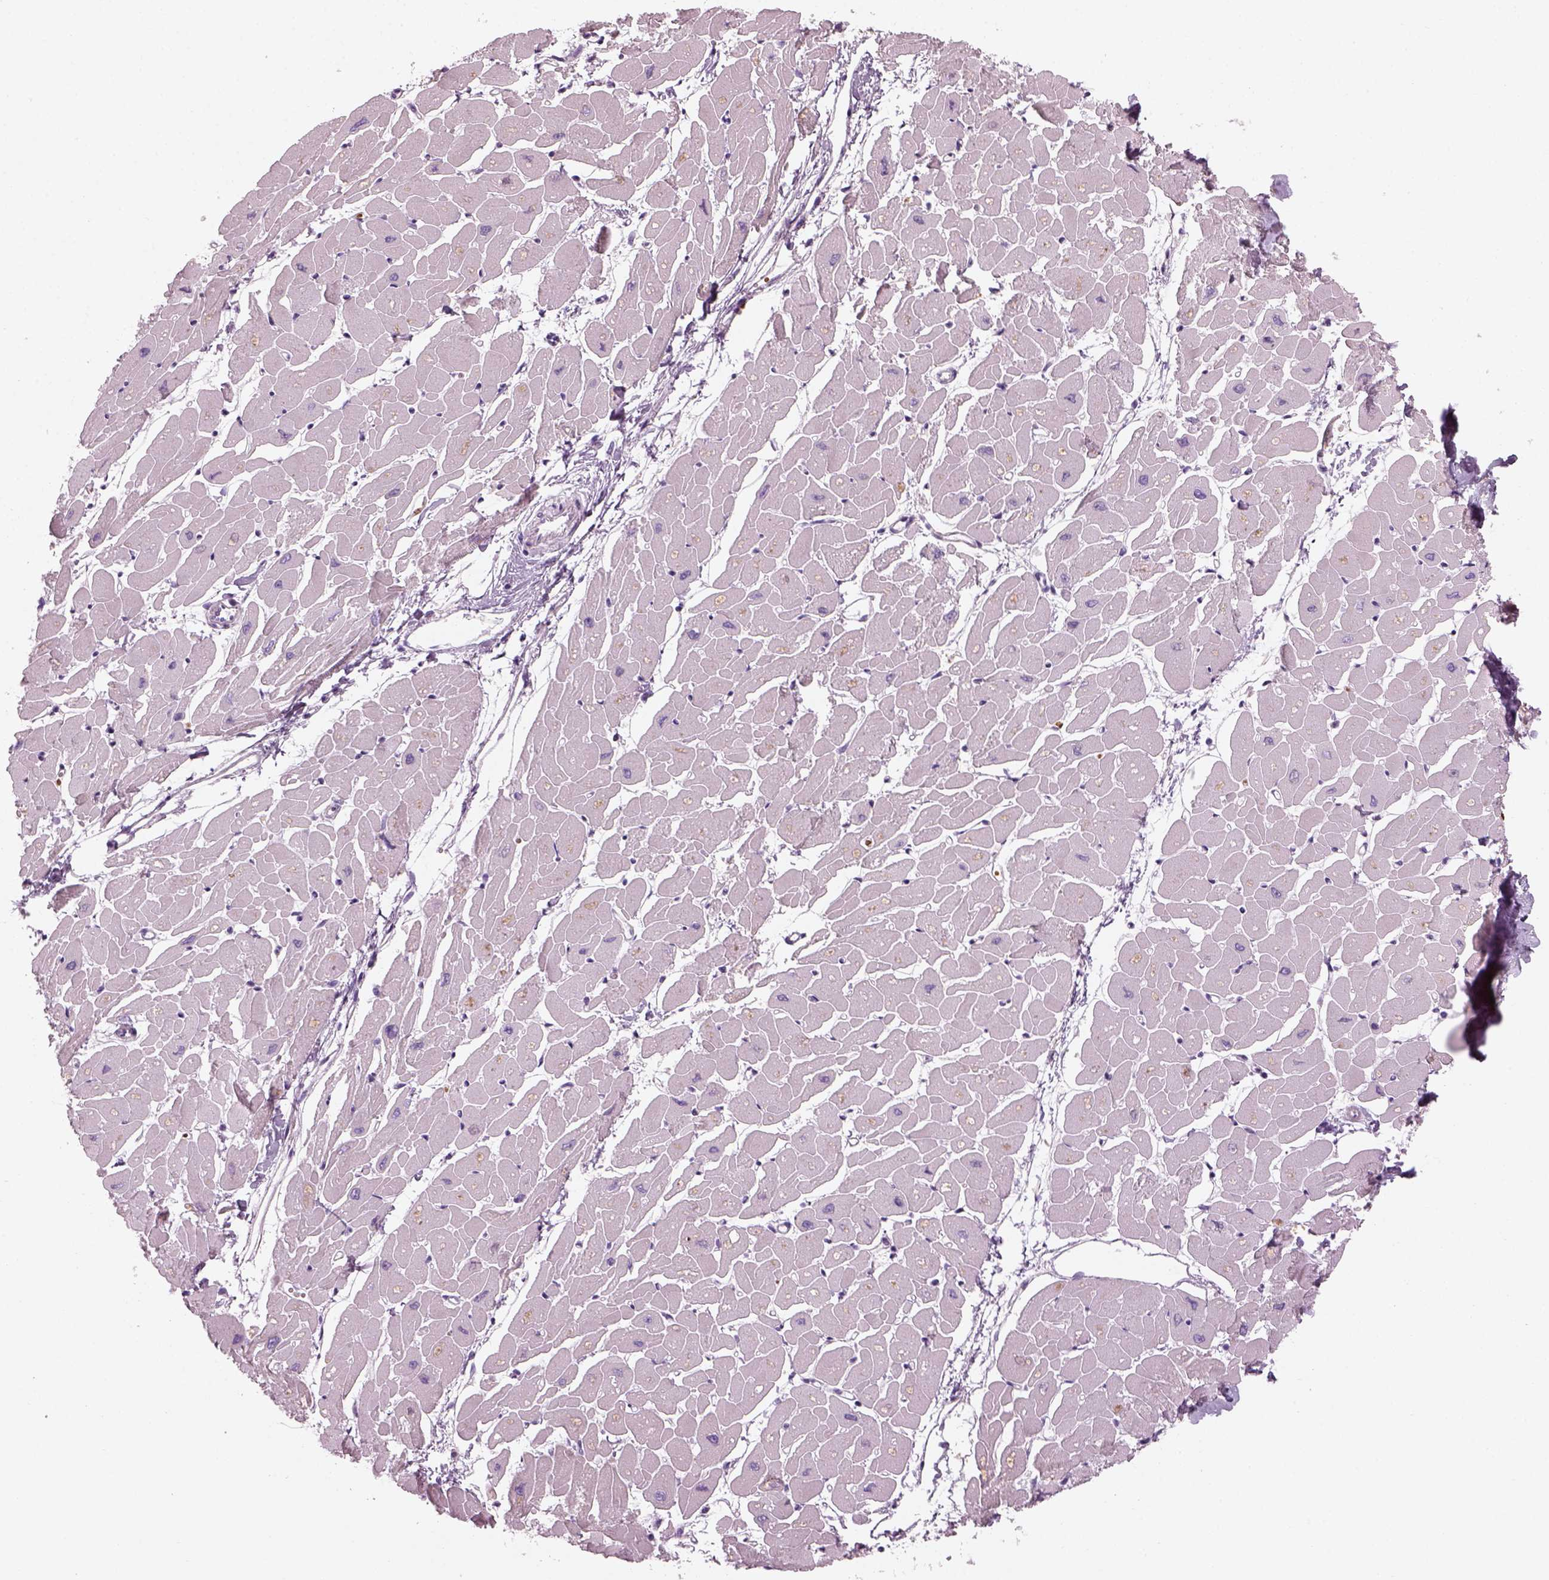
{"staining": {"intensity": "negative", "quantity": "none", "location": "none"}, "tissue": "heart muscle", "cell_type": "Cardiomyocytes", "image_type": "normal", "snomed": [{"axis": "morphology", "description": "Normal tissue, NOS"}, {"axis": "topography", "description": "Heart"}], "caption": "High power microscopy image of an immunohistochemistry (IHC) photomicrograph of normal heart muscle, revealing no significant positivity in cardiomyocytes.", "gene": "PABPC1L2A", "patient": {"sex": "male", "age": 57}}